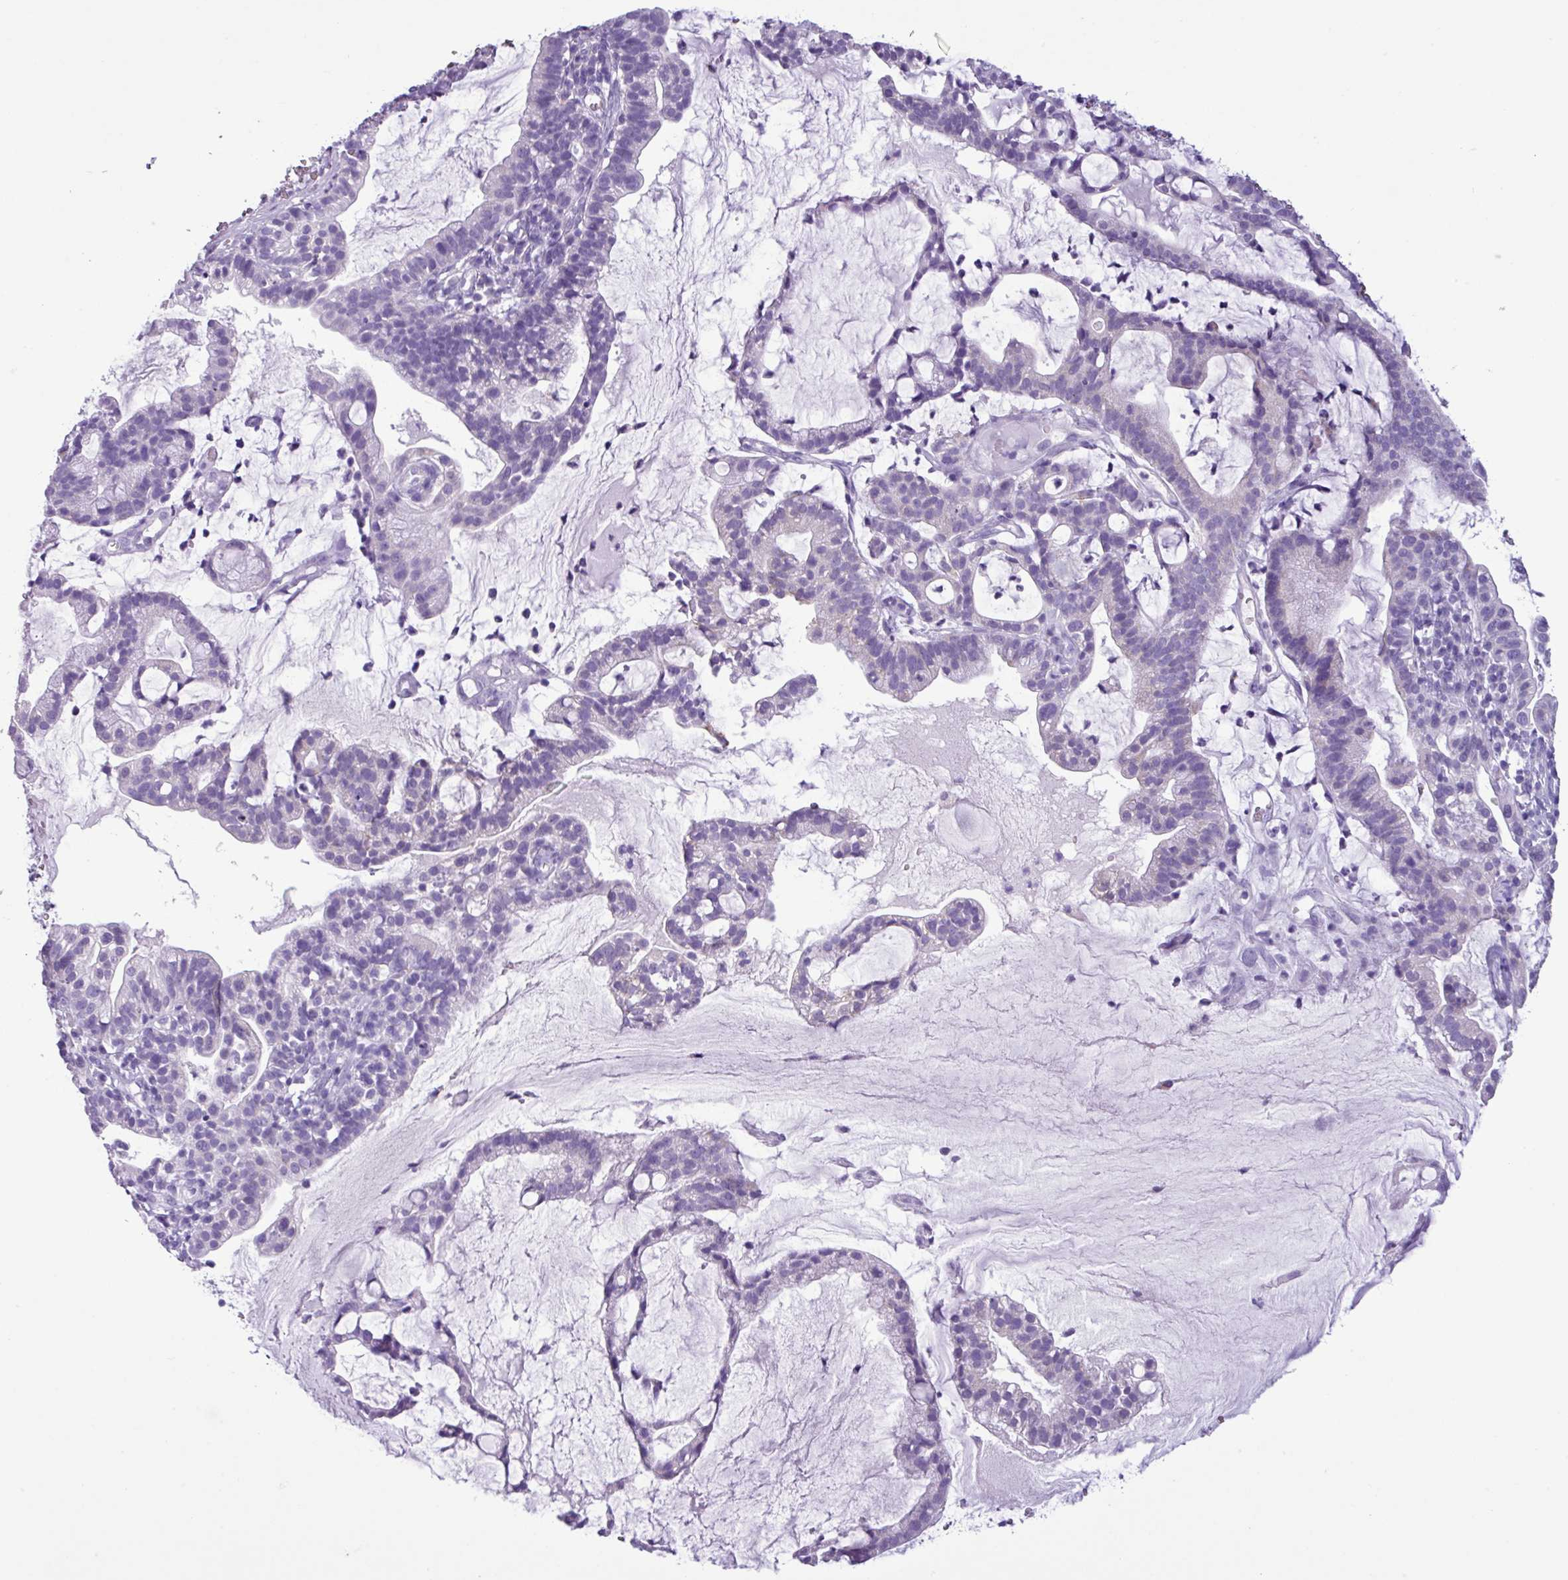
{"staining": {"intensity": "negative", "quantity": "none", "location": "none"}, "tissue": "cervical cancer", "cell_type": "Tumor cells", "image_type": "cancer", "snomed": [{"axis": "morphology", "description": "Adenocarcinoma, NOS"}, {"axis": "topography", "description": "Cervix"}], "caption": "IHC of human cervical adenocarcinoma displays no positivity in tumor cells.", "gene": "AGO3", "patient": {"sex": "female", "age": 41}}